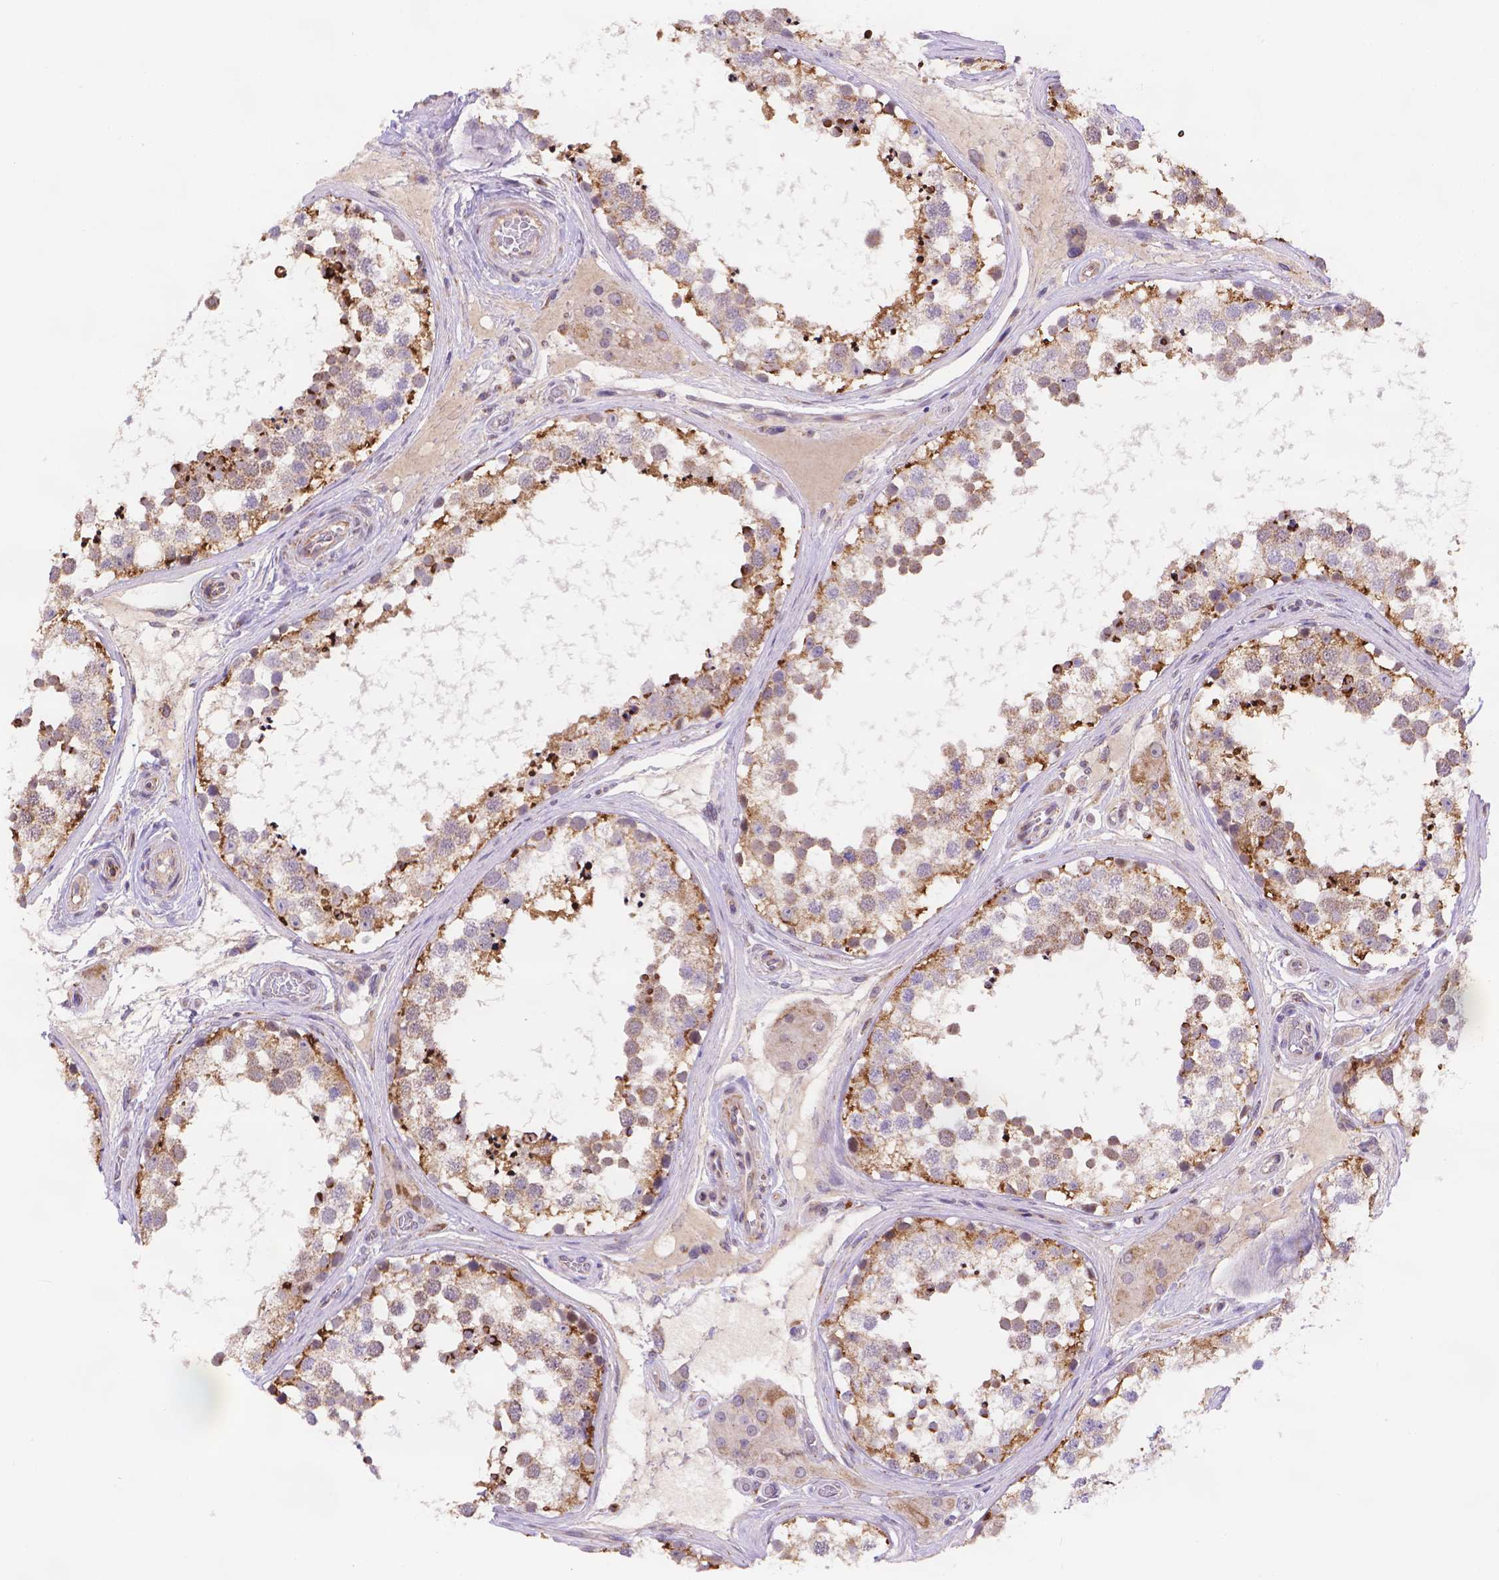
{"staining": {"intensity": "strong", "quantity": "25%-75%", "location": "cytoplasmic/membranous"}, "tissue": "testis", "cell_type": "Cells in seminiferous ducts", "image_type": "normal", "snomed": [{"axis": "morphology", "description": "Normal tissue, NOS"}, {"axis": "morphology", "description": "Seminoma, NOS"}, {"axis": "topography", "description": "Testis"}], "caption": "Protein staining exhibits strong cytoplasmic/membranous positivity in approximately 25%-75% of cells in seminiferous ducts in normal testis.", "gene": "CYYR1", "patient": {"sex": "male", "age": 65}}